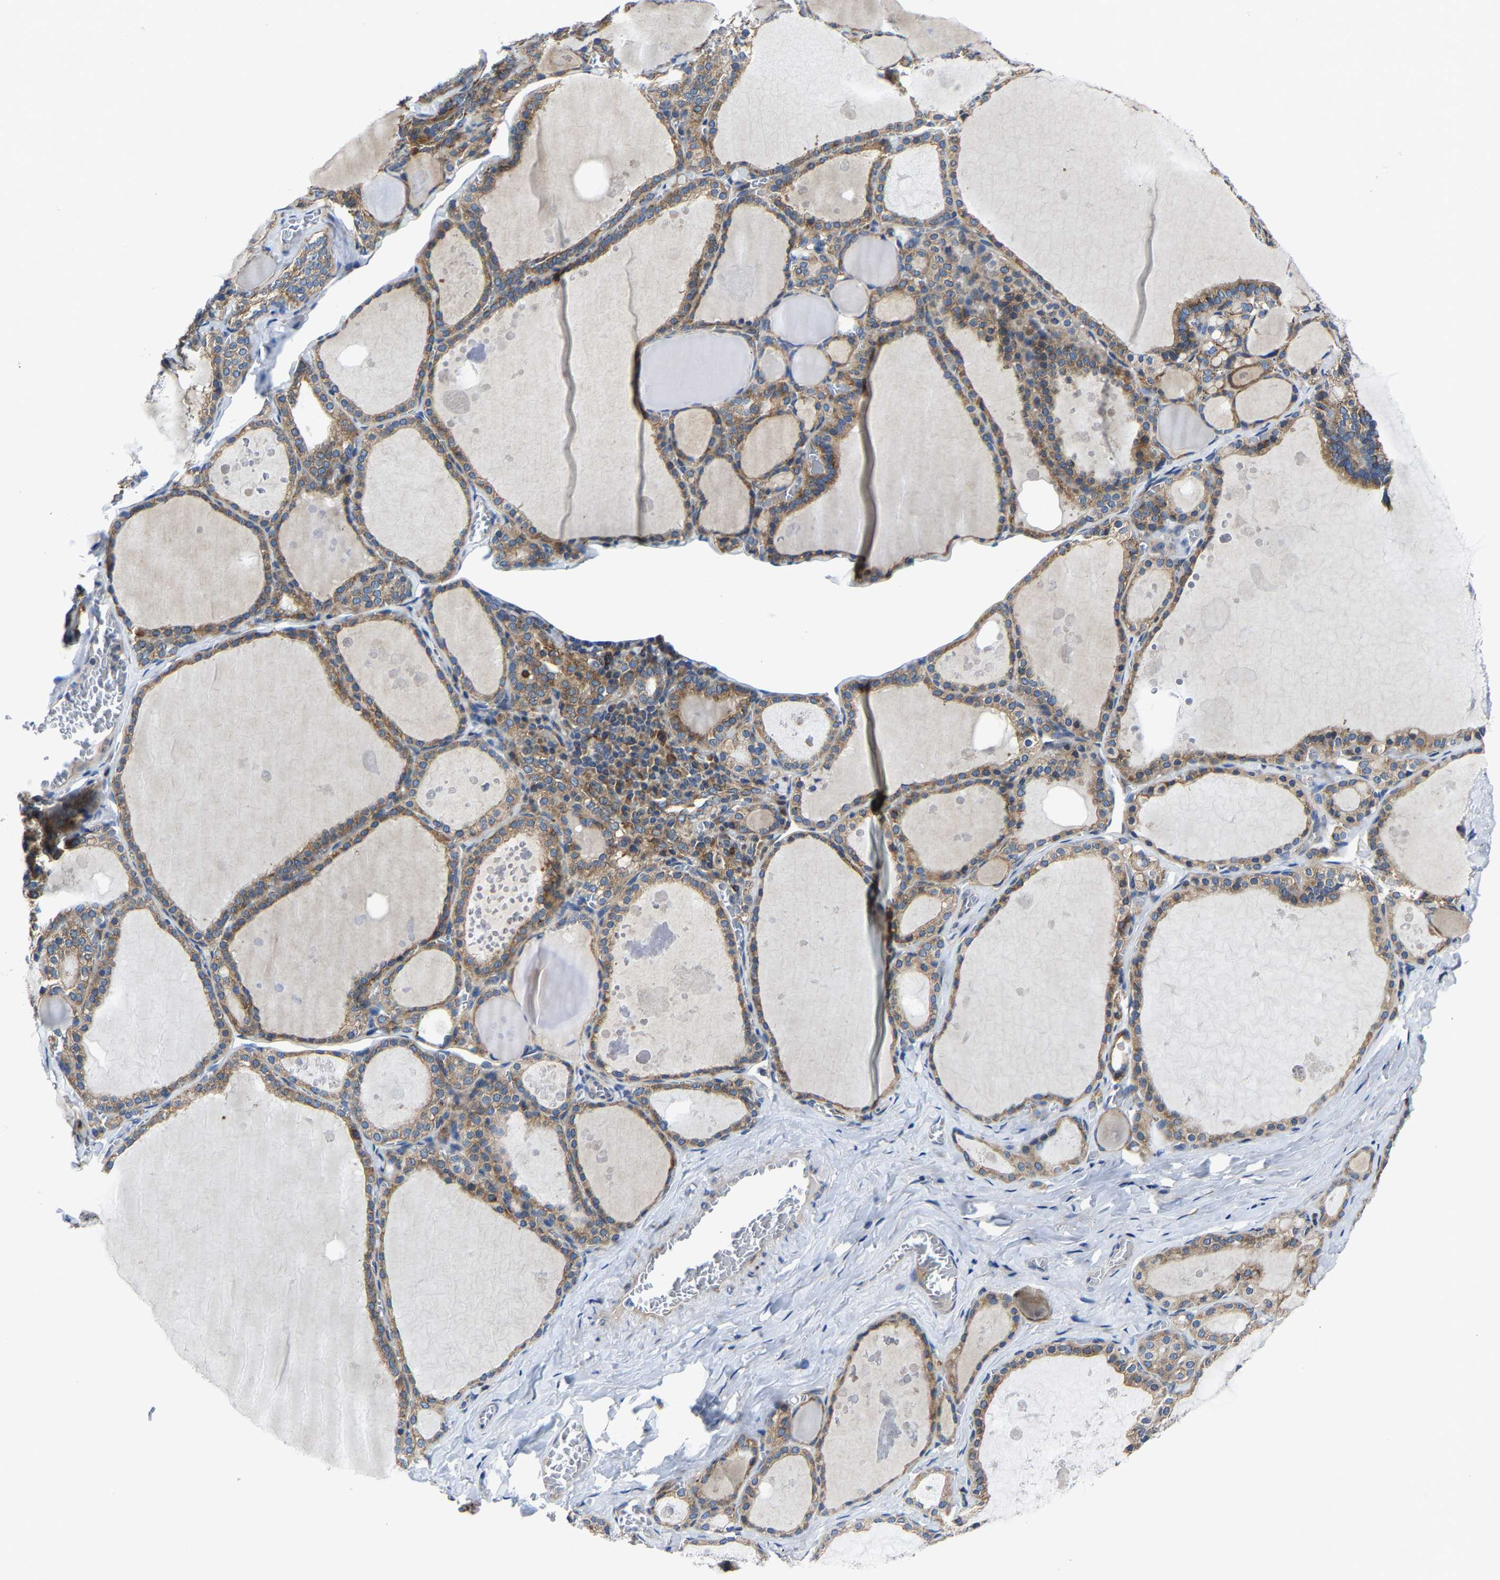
{"staining": {"intensity": "moderate", "quantity": ">75%", "location": "cytoplasmic/membranous"}, "tissue": "thyroid gland", "cell_type": "Glandular cells", "image_type": "normal", "snomed": [{"axis": "morphology", "description": "Normal tissue, NOS"}, {"axis": "topography", "description": "Thyroid gland"}], "caption": "DAB (3,3'-diaminobenzidine) immunohistochemical staining of benign human thyroid gland shows moderate cytoplasmic/membranous protein positivity in about >75% of glandular cells. (IHC, brightfield microscopy, high magnification).", "gene": "G3BP2", "patient": {"sex": "male", "age": 56}}